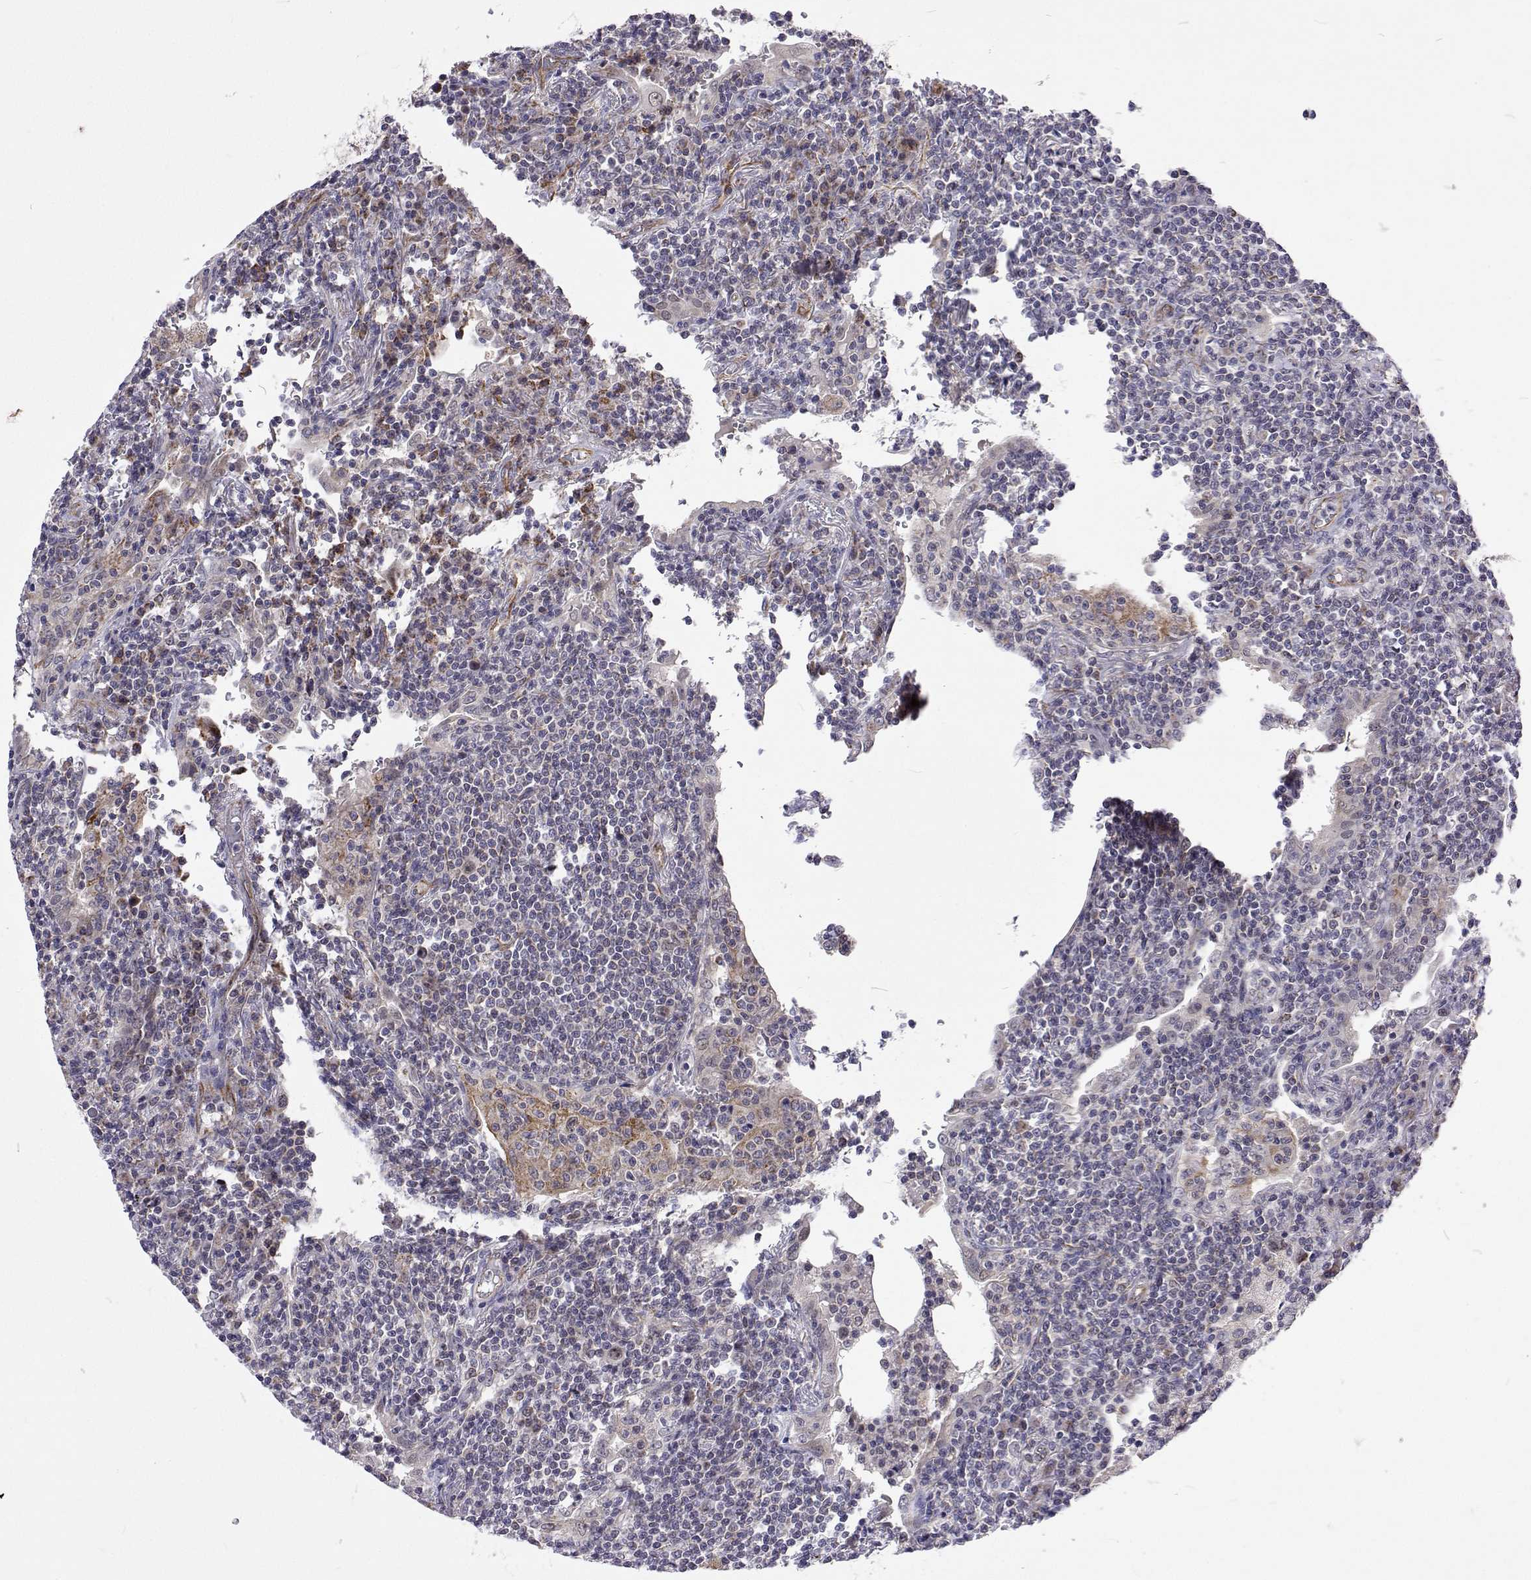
{"staining": {"intensity": "negative", "quantity": "none", "location": "none"}, "tissue": "lymphoma", "cell_type": "Tumor cells", "image_type": "cancer", "snomed": [{"axis": "morphology", "description": "Malignant lymphoma, non-Hodgkin's type, Low grade"}, {"axis": "topography", "description": "Lung"}], "caption": "Protein analysis of malignant lymphoma, non-Hodgkin's type (low-grade) reveals no significant staining in tumor cells.", "gene": "DHTKD1", "patient": {"sex": "female", "age": 71}}